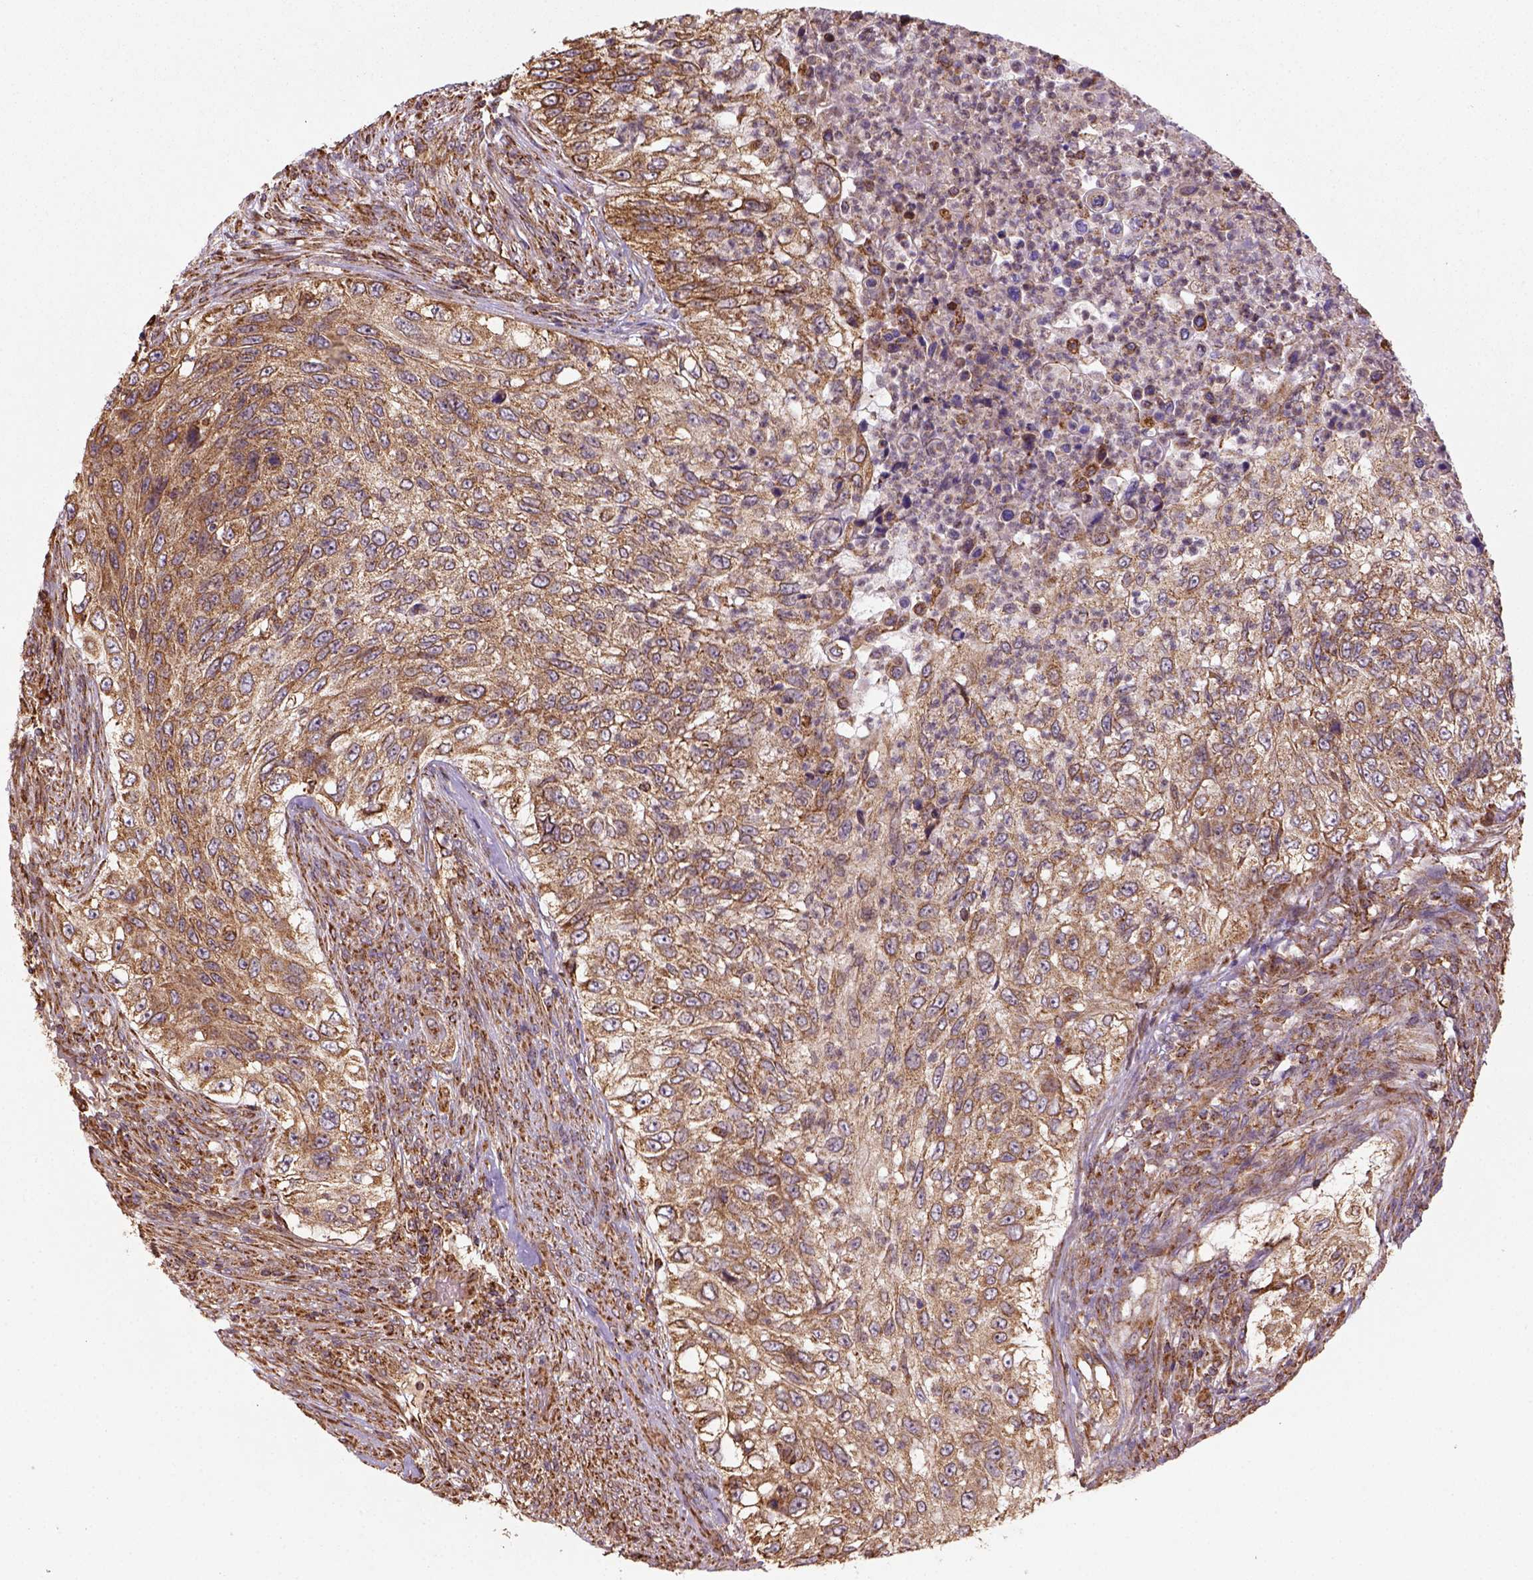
{"staining": {"intensity": "moderate", "quantity": ">75%", "location": "cytoplasmic/membranous"}, "tissue": "urothelial cancer", "cell_type": "Tumor cells", "image_type": "cancer", "snomed": [{"axis": "morphology", "description": "Urothelial carcinoma, High grade"}, {"axis": "topography", "description": "Urinary bladder"}], "caption": "This is a micrograph of IHC staining of urothelial cancer, which shows moderate positivity in the cytoplasmic/membranous of tumor cells.", "gene": "MAPK8IP3", "patient": {"sex": "female", "age": 60}}